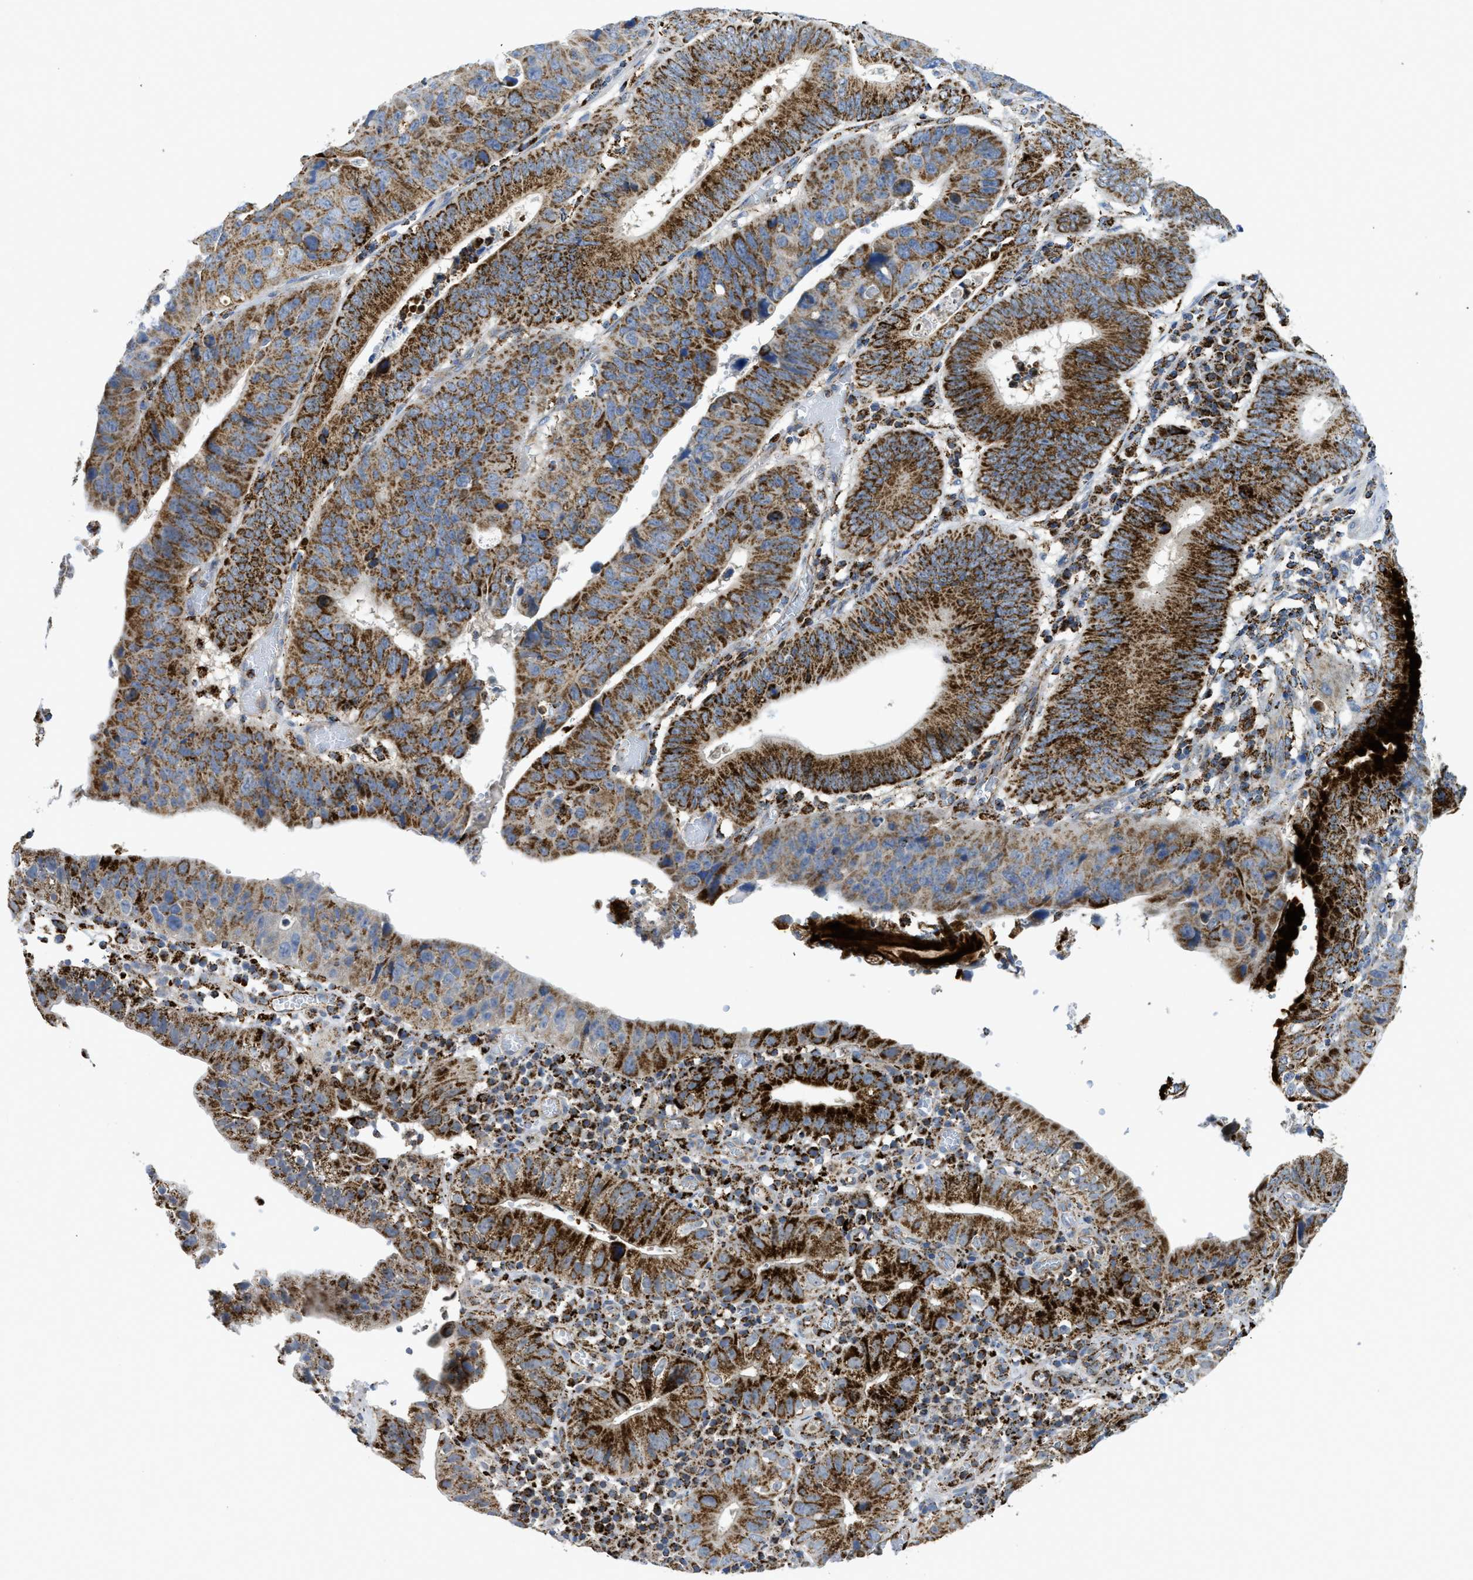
{"staining": {"intensity": "strong", "quantity": ">75%", "location": "cytoplasmic/membranous"}, "tissue": "stomach cancer", "cell_type": "Tumor cells", "image_type": "cancer", "snomed": [{"axis": "morphology", "description": "Adenocarcinoma, NOS"}, {"axis": "topography", "description": "Stomach"}], "caption": "Immunohistochemistry of human stomach cancer shows high levels of strong cytoplasmic/membranous expression in about >75% of tumor cells.", "gene": "SQOR", "patient": {"sex": "male", "age": 59}}